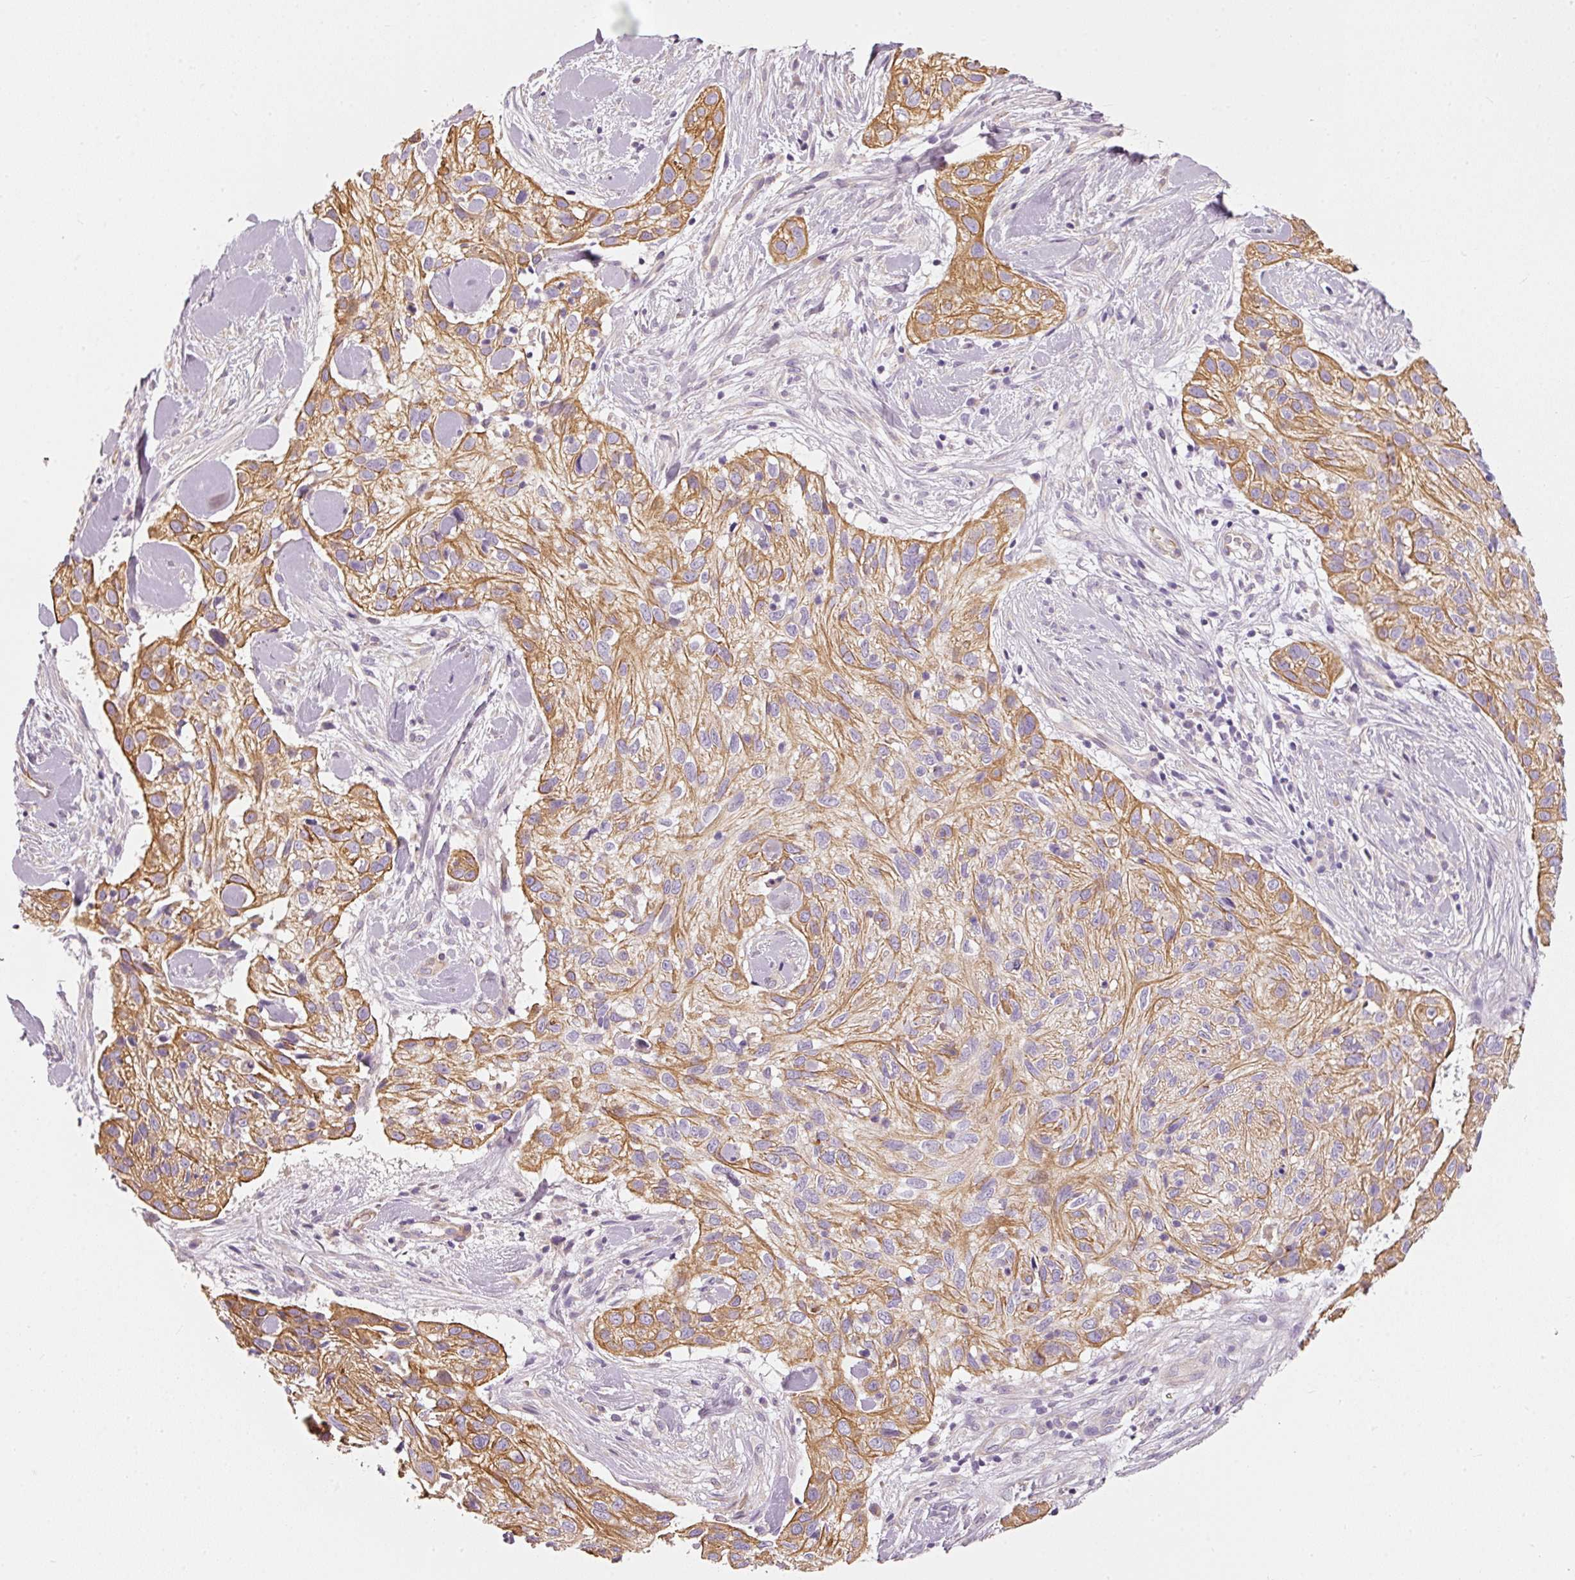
{"staining": {"intensity": "moderate", "quantity": ">75%", "location": "cytoplasmic/membranous"}, "tissue": "skin cancer", "cell_type": "Tumor cells", "image_type": "cancer", "snomed": [{"axis": "morphology", "description": "Squamous cell carcinoma, NOS"}, {"axis": "topography", "description": "Skin"}], "caption": "This histopathology image shows immunohistochemistry (IHC) staining of skin cancer, with medium moderate cytoplasmic/membranous expression in about >75% of tumor cells.", "gene": "OSR2", "patient": {"sex": "male", "age": 82}}